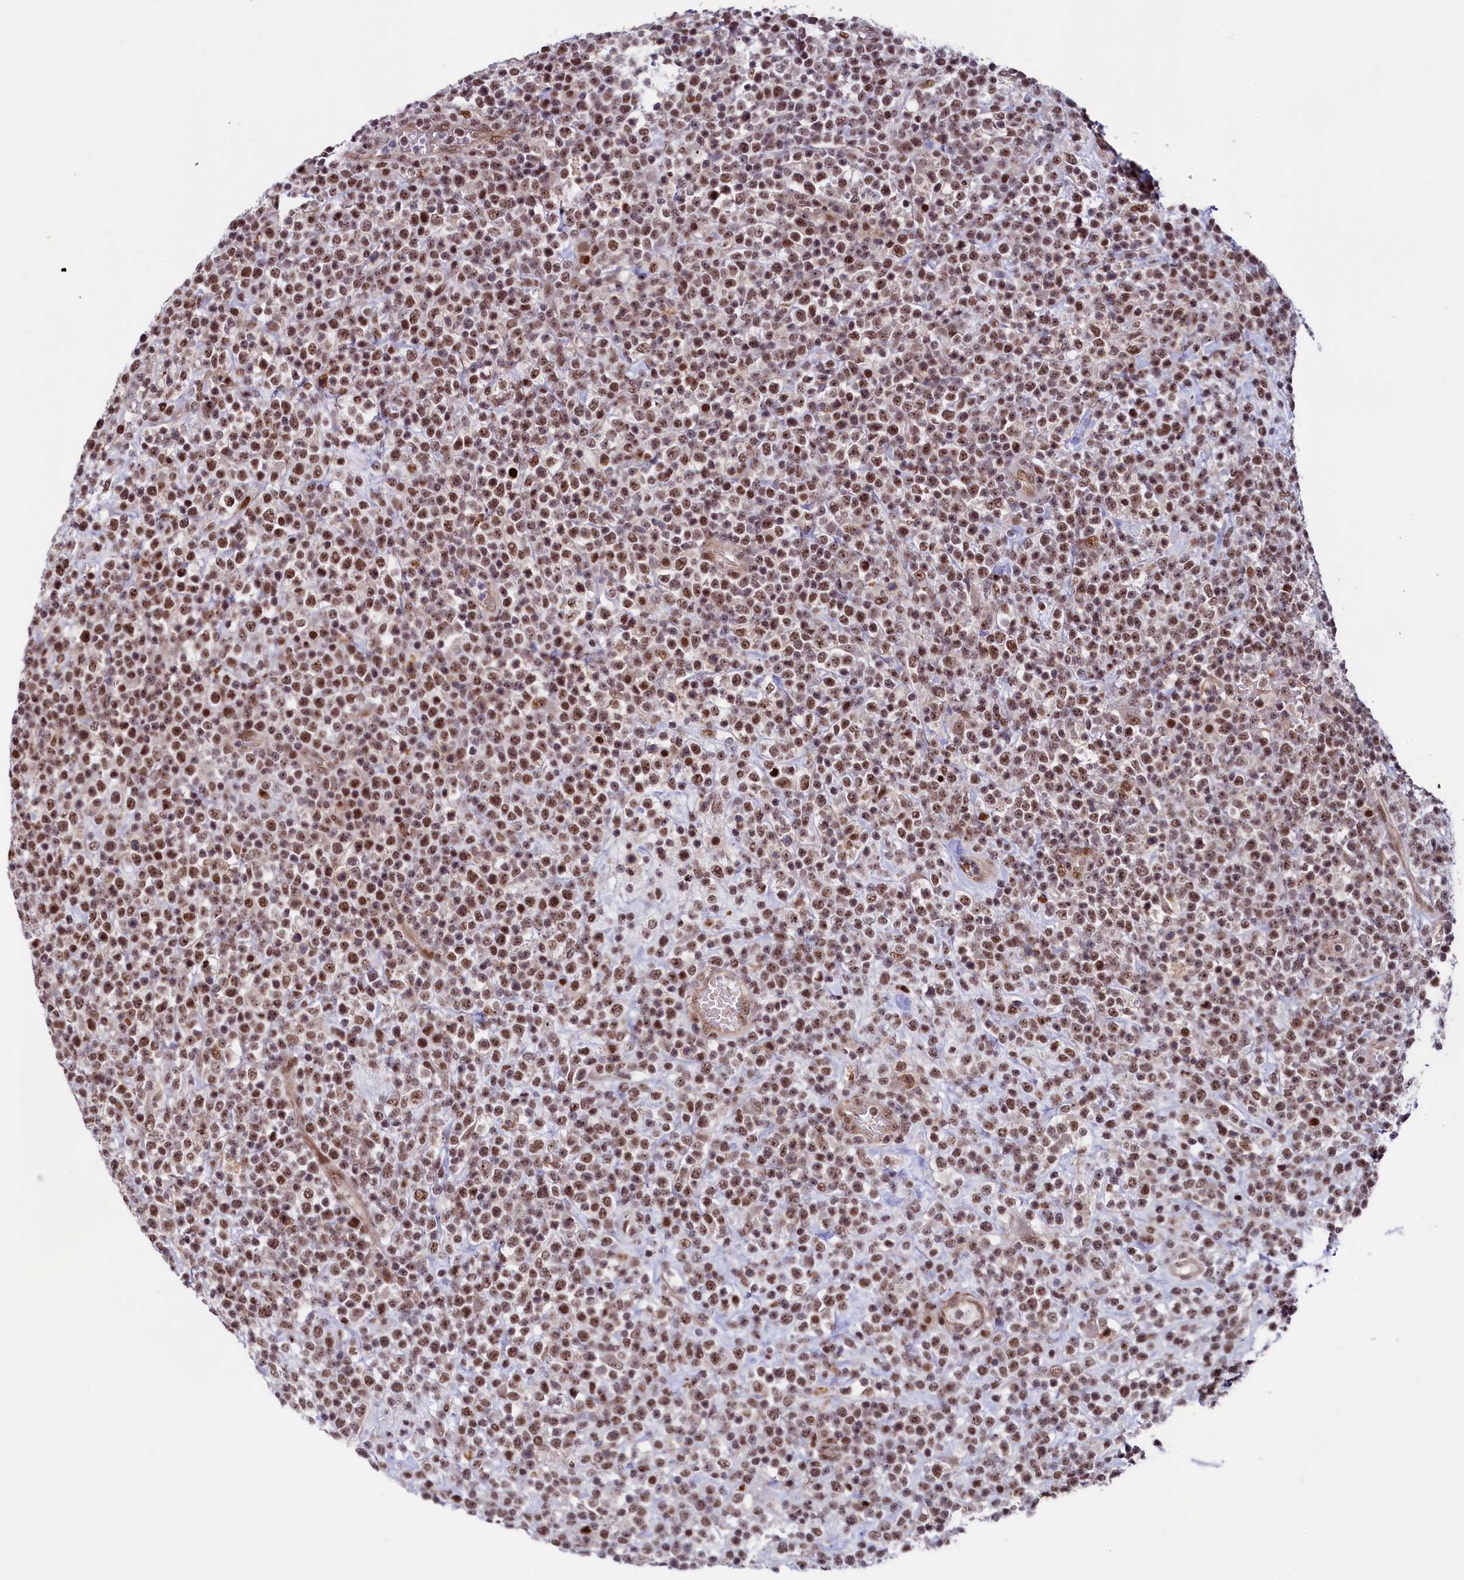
{"staining": {"intensity": "moderate", "quantity": ">75%", "location": "nuclear"}, "tissue": "lymphoma", "cell_type": "Tumor cells", "image_type": "cancer", "snomed": [{"axis": "morphology", "description": "Malignant lymphoma, non-Hodgkin's type, High grade"}, {"axis": "topography", "description": "Colon"}], "caption": "High-power microscopy captured an immunohistochemistry histopathology image of high-grade malignant lymphoma, non-Hodgkin's type, revealing moderate nuclear expression in about >75% of tumor cells.", "gene": "LEO1", "patient": {"sex": "female", "age": 53}}